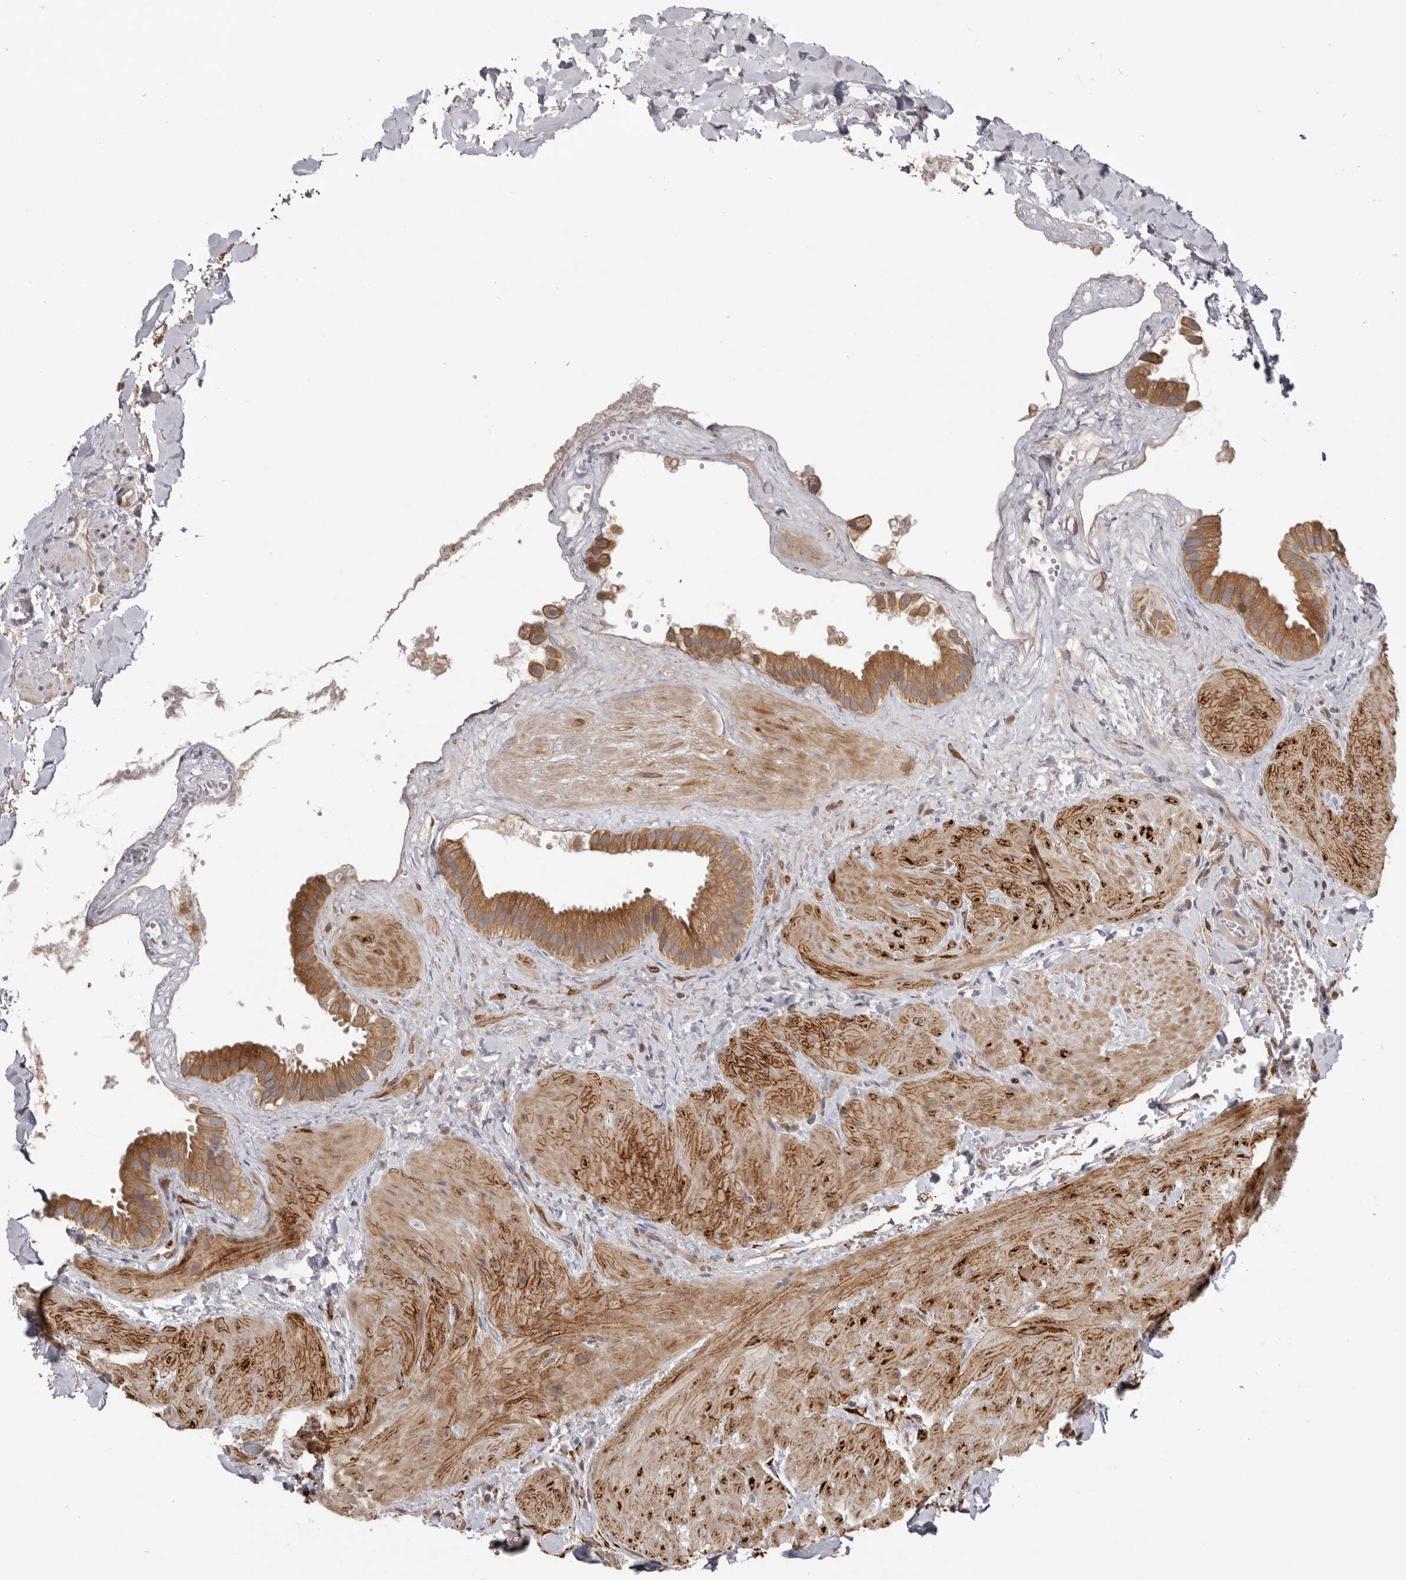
{"staining": {"intensity": "moderate", "quantity": ">75%", "location": "cytoplasmic/membranous"}, "tissue": "gallbladder", "cell_type": "Glandular cells", "image_type": "normal", "snomed": [{"axis": "morphology", "description": "Normal tissue, NOS"}, {"axis": "topography", "description": "Gallbladder"}], "caption": "Approximately >75% of glandular cells in benign gallbladder show moderate cytoplasmic/membranous protein positivity as visualized by brown immunohistochemical staining.", "gene": "WDTC1", "patient": {"sex": "male", "age": 55}}